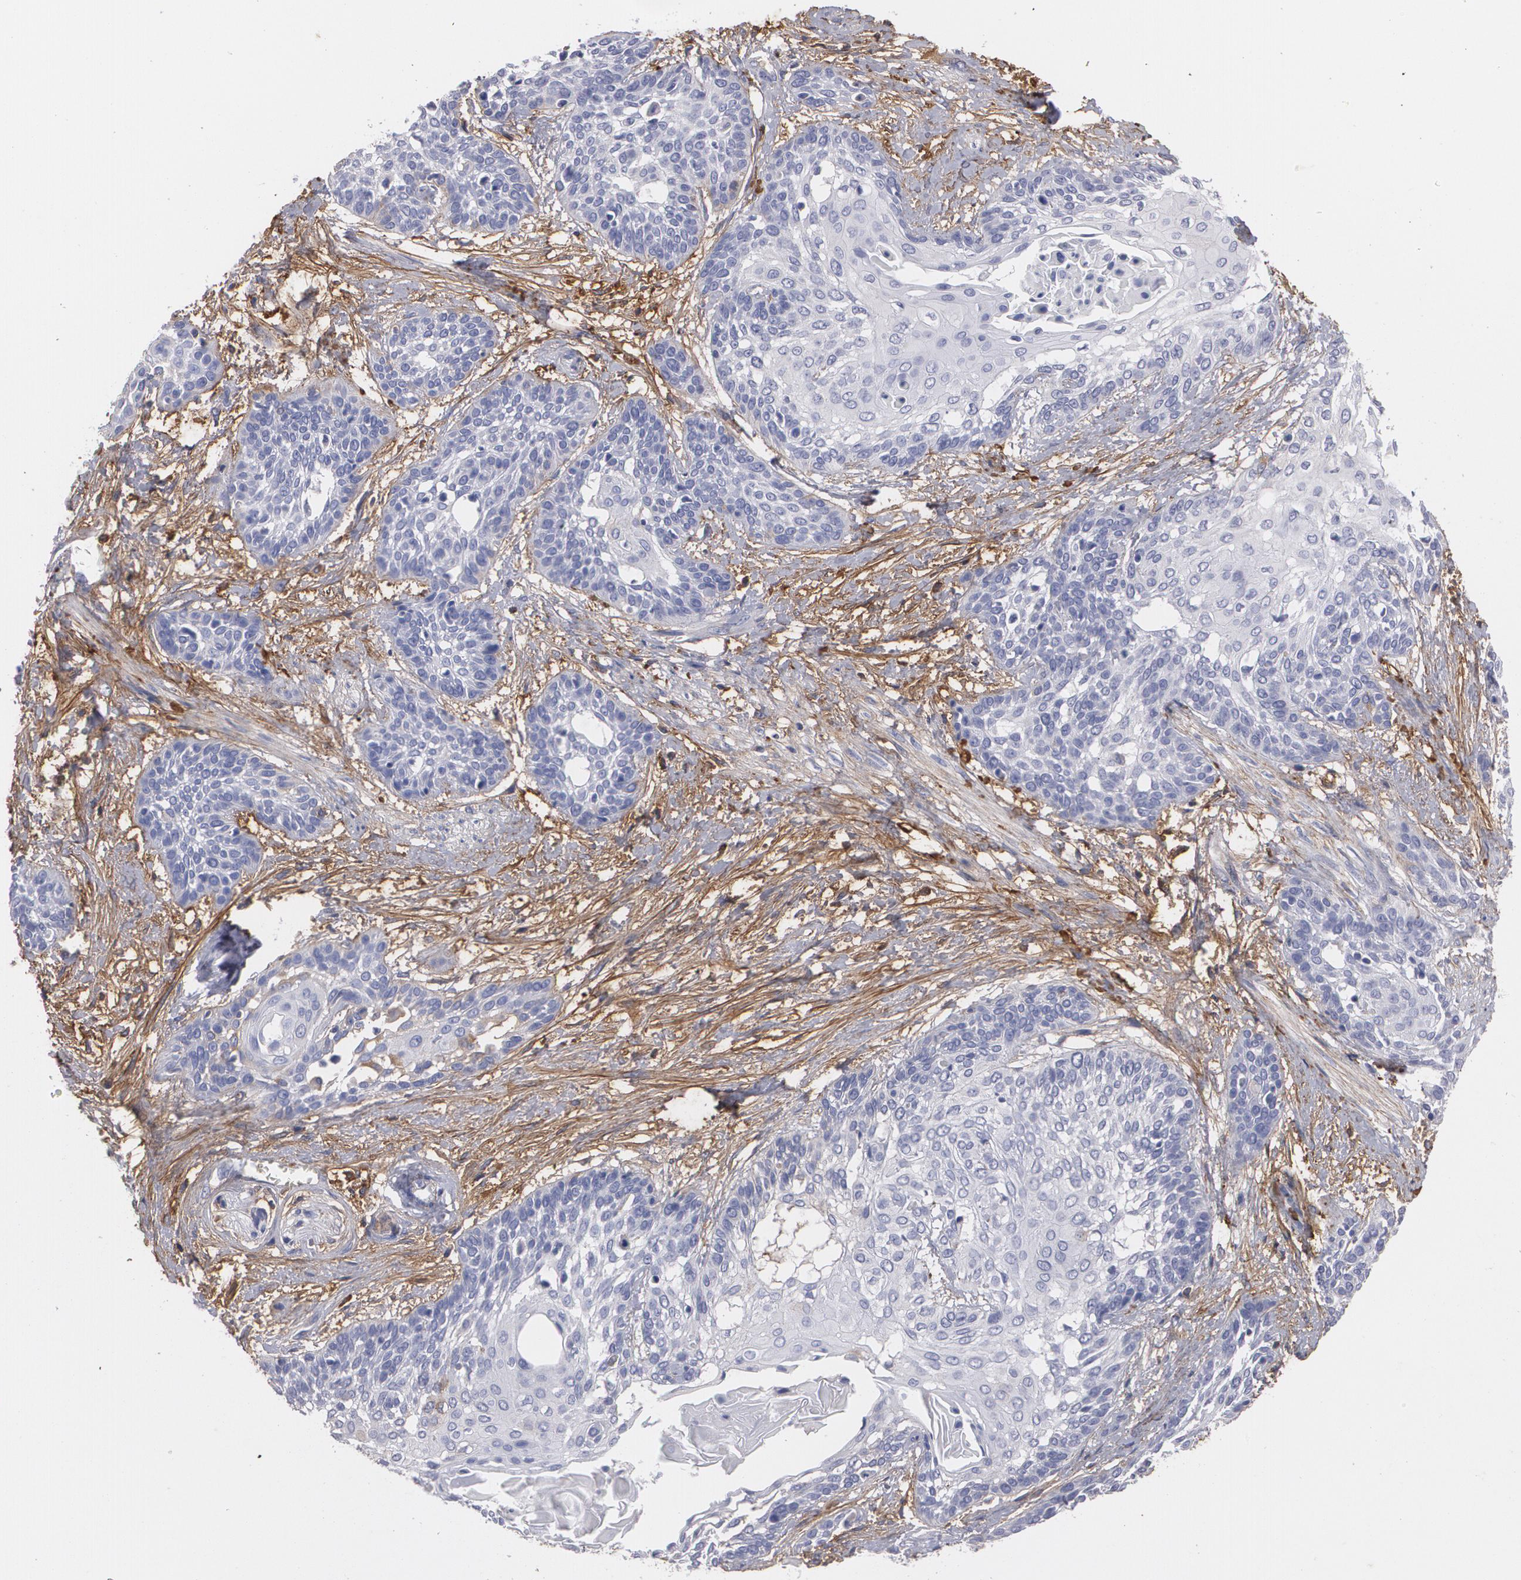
{"staining": {"intensity": "negative", "quantity": "none", "location": "none"}, "tissue": "cervical cancer", "cell_type": "Tumor cells", "image_type": "cancer", "snomed": [{"axis": "morphology", "description": "Squamous cell carcinoma, NOS"}, {"axis": "topography", "description": "Cervix"}], "caption": "Photomicrograph shows no protein staining in tumor cells of cervical squamous cell carcinoma tissue.", "gene": "FBLN1", "patient": {"sex": "female", "age": 57}}